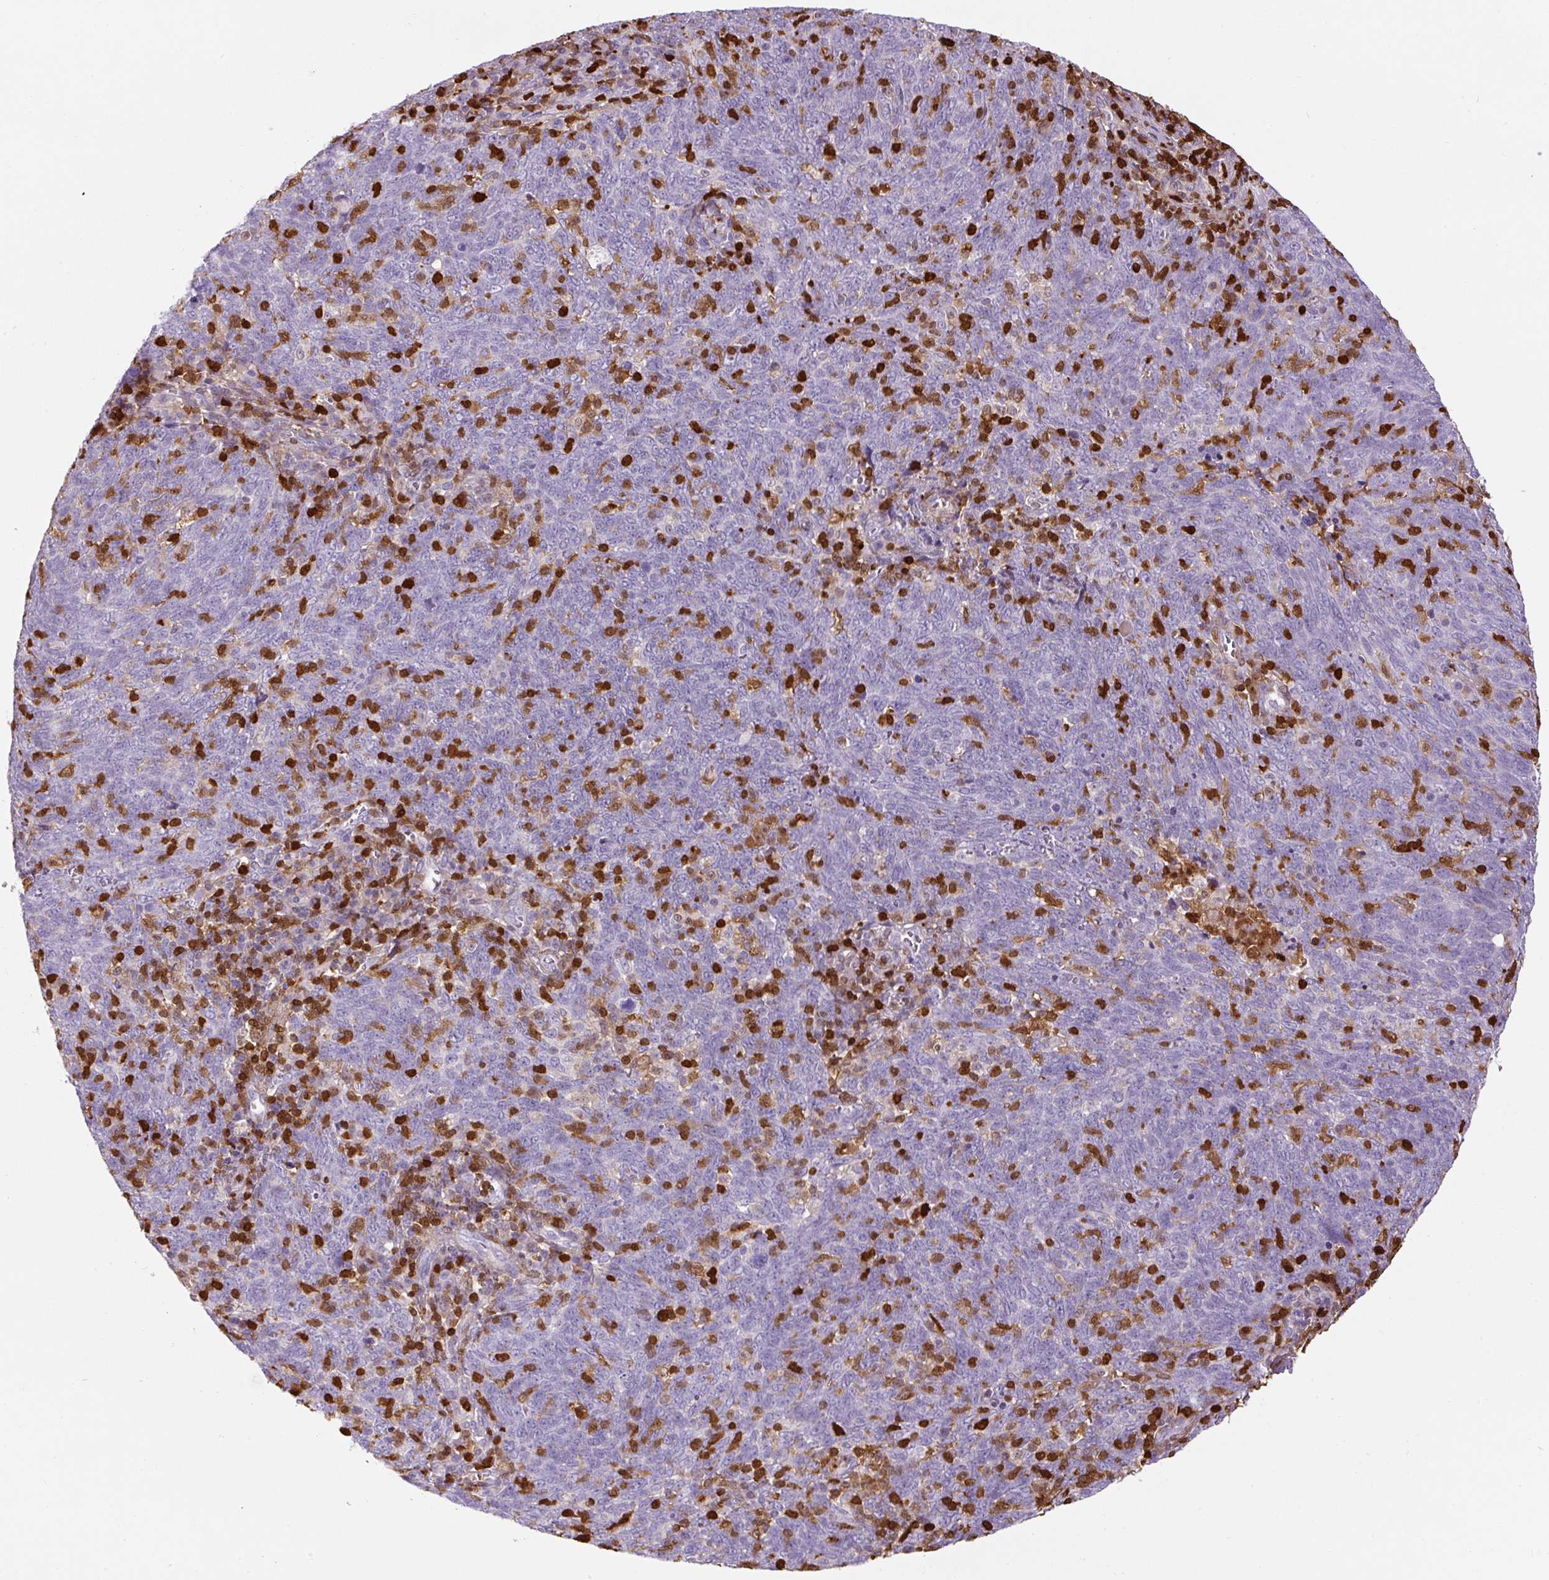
{"staining": {"intensity": "negative", "quantity": "none", "location": "none"}, "tissue": "lung cancer", "cell_type": "Tumor cells", "image_type": "cancer", "snomed": [{"axis": "morphology", "description": "Squamous cell carcinoma, NOS"}, {"axis": "topography", "description": "Lung"}], "caption": "IHC of human squamous cell carcinoma (lung) reveals no expression in tumor cells. The staining was performed using DAB (3,3'-diaminobenzidine) to visualize the protein expression in brown, while the nuclei were stained in blue with hematoxylin (Magnification: 20x).", "gene": "S100A4", "patient": {"sex": "female", "age": 72}}